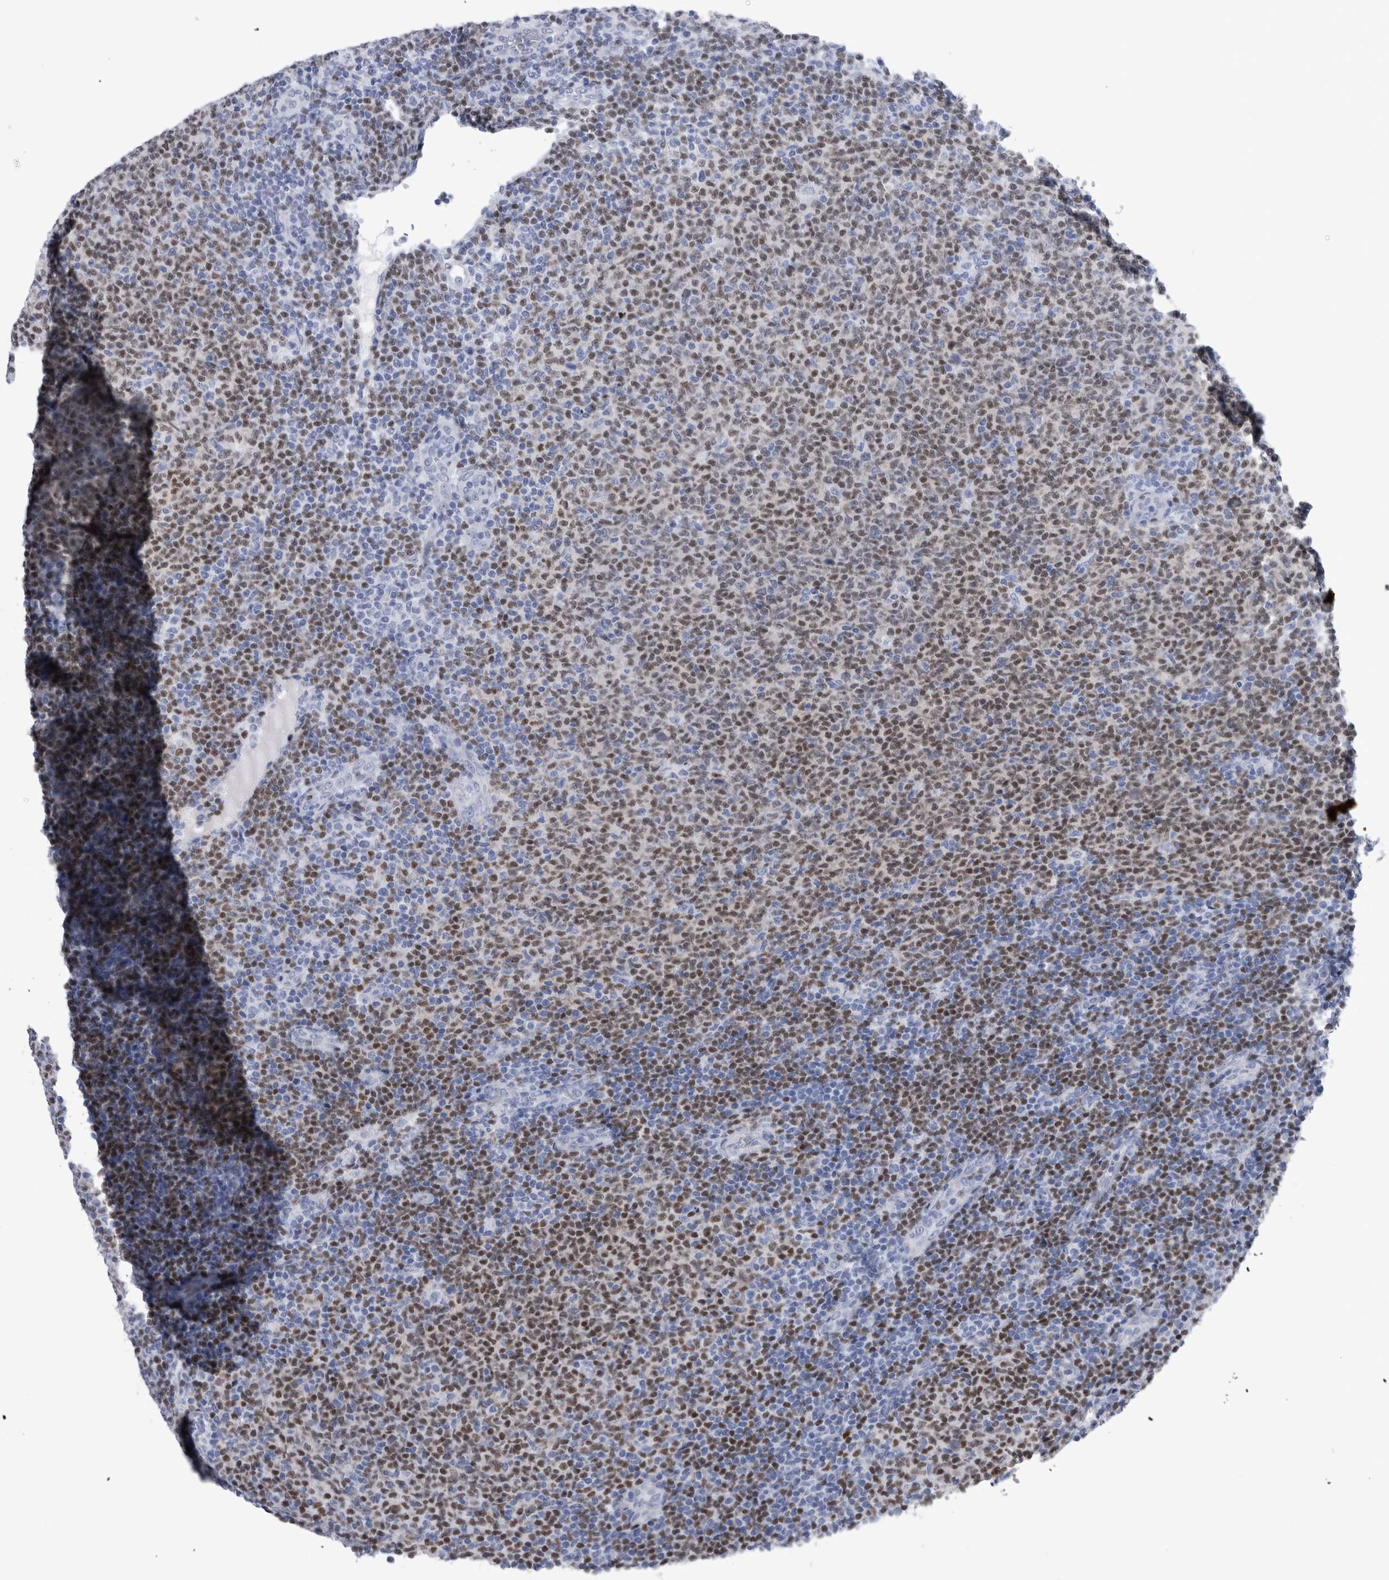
{"staining": {"intensity": "moderate", "quantity": "25%-75%", "location": "nuclear"}, "tissue": "lymphoma", "cell_type": "Tumor cells", "image_type": "cancer", "snomed": [{"axis": "morphology", "description": "Malignant lymphoma, non-Hodgkin's type, Low grade"}, {"axis": "topography", "description": "Lymph node"}], "caption": "A medium amount of moderate nuclear expression is appreciated in approximately 25%-75% of tumor cells in lymphoma tissue.", "gene": "PAX5", "patient": {"sex": "male", "age": 66}}